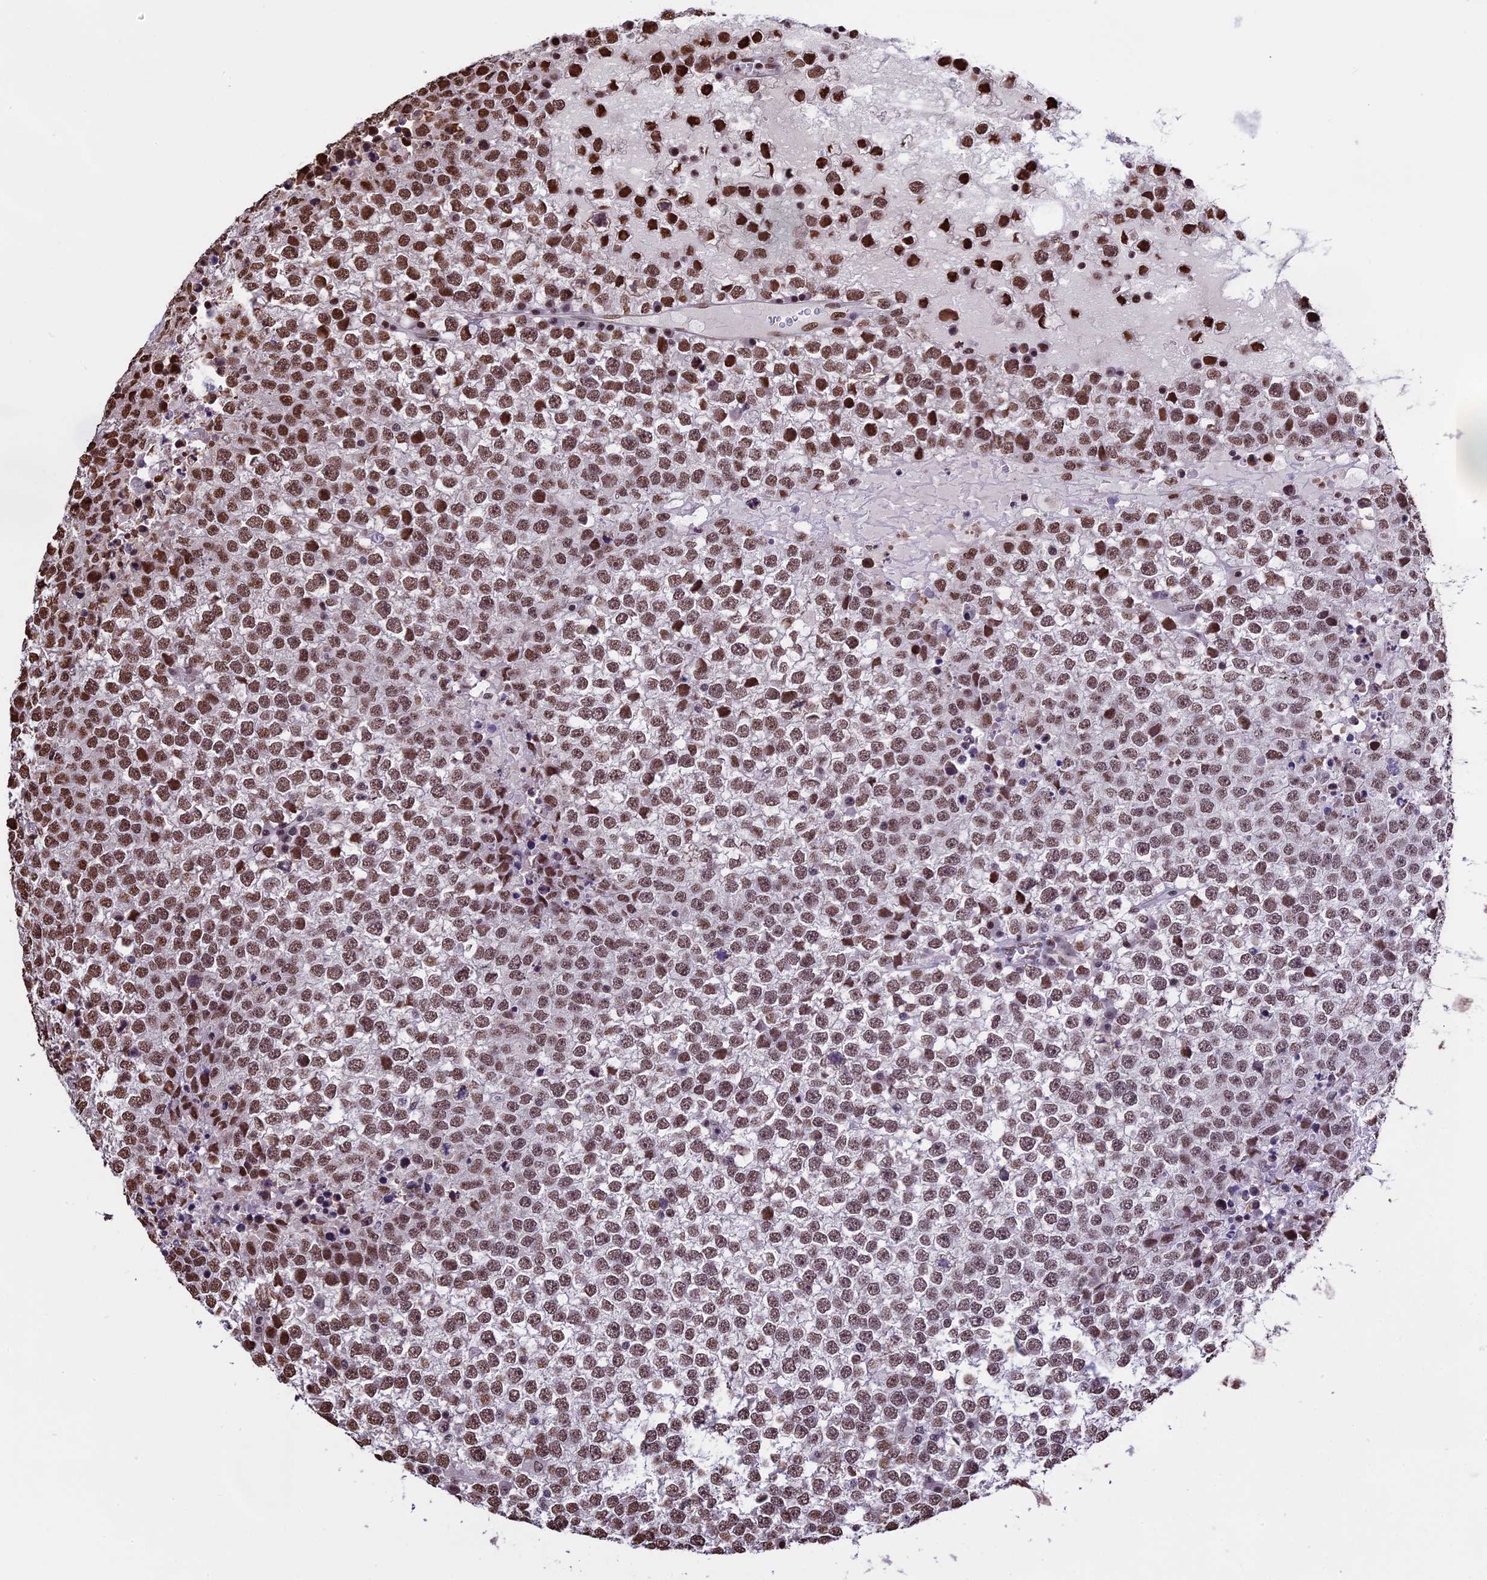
{"staining": {"intensity": "moderate", "quantity": "25%-75%", "location": "nuclear"}, "tissue": "testis cancer", "cell_type": "Tumor cells", "image_type": "cancer", "snomed": [{"axis": "morphology", "description": "Seminoma, NOS"}, {"axis": "topography", "description": "Testis"}], "caption": "Immunohistochemistry (IHC) histopathology image of neoplastic tissue: testis seminoma stained using immunohistochemistry (IHC) reveals medium levels of moderate protein expression localized specifically in the nuclear of tumor cells, appearing as a nuclear brown color.", "gene": "POLR3E", "patient": {"sex": "male", "age": 65}}